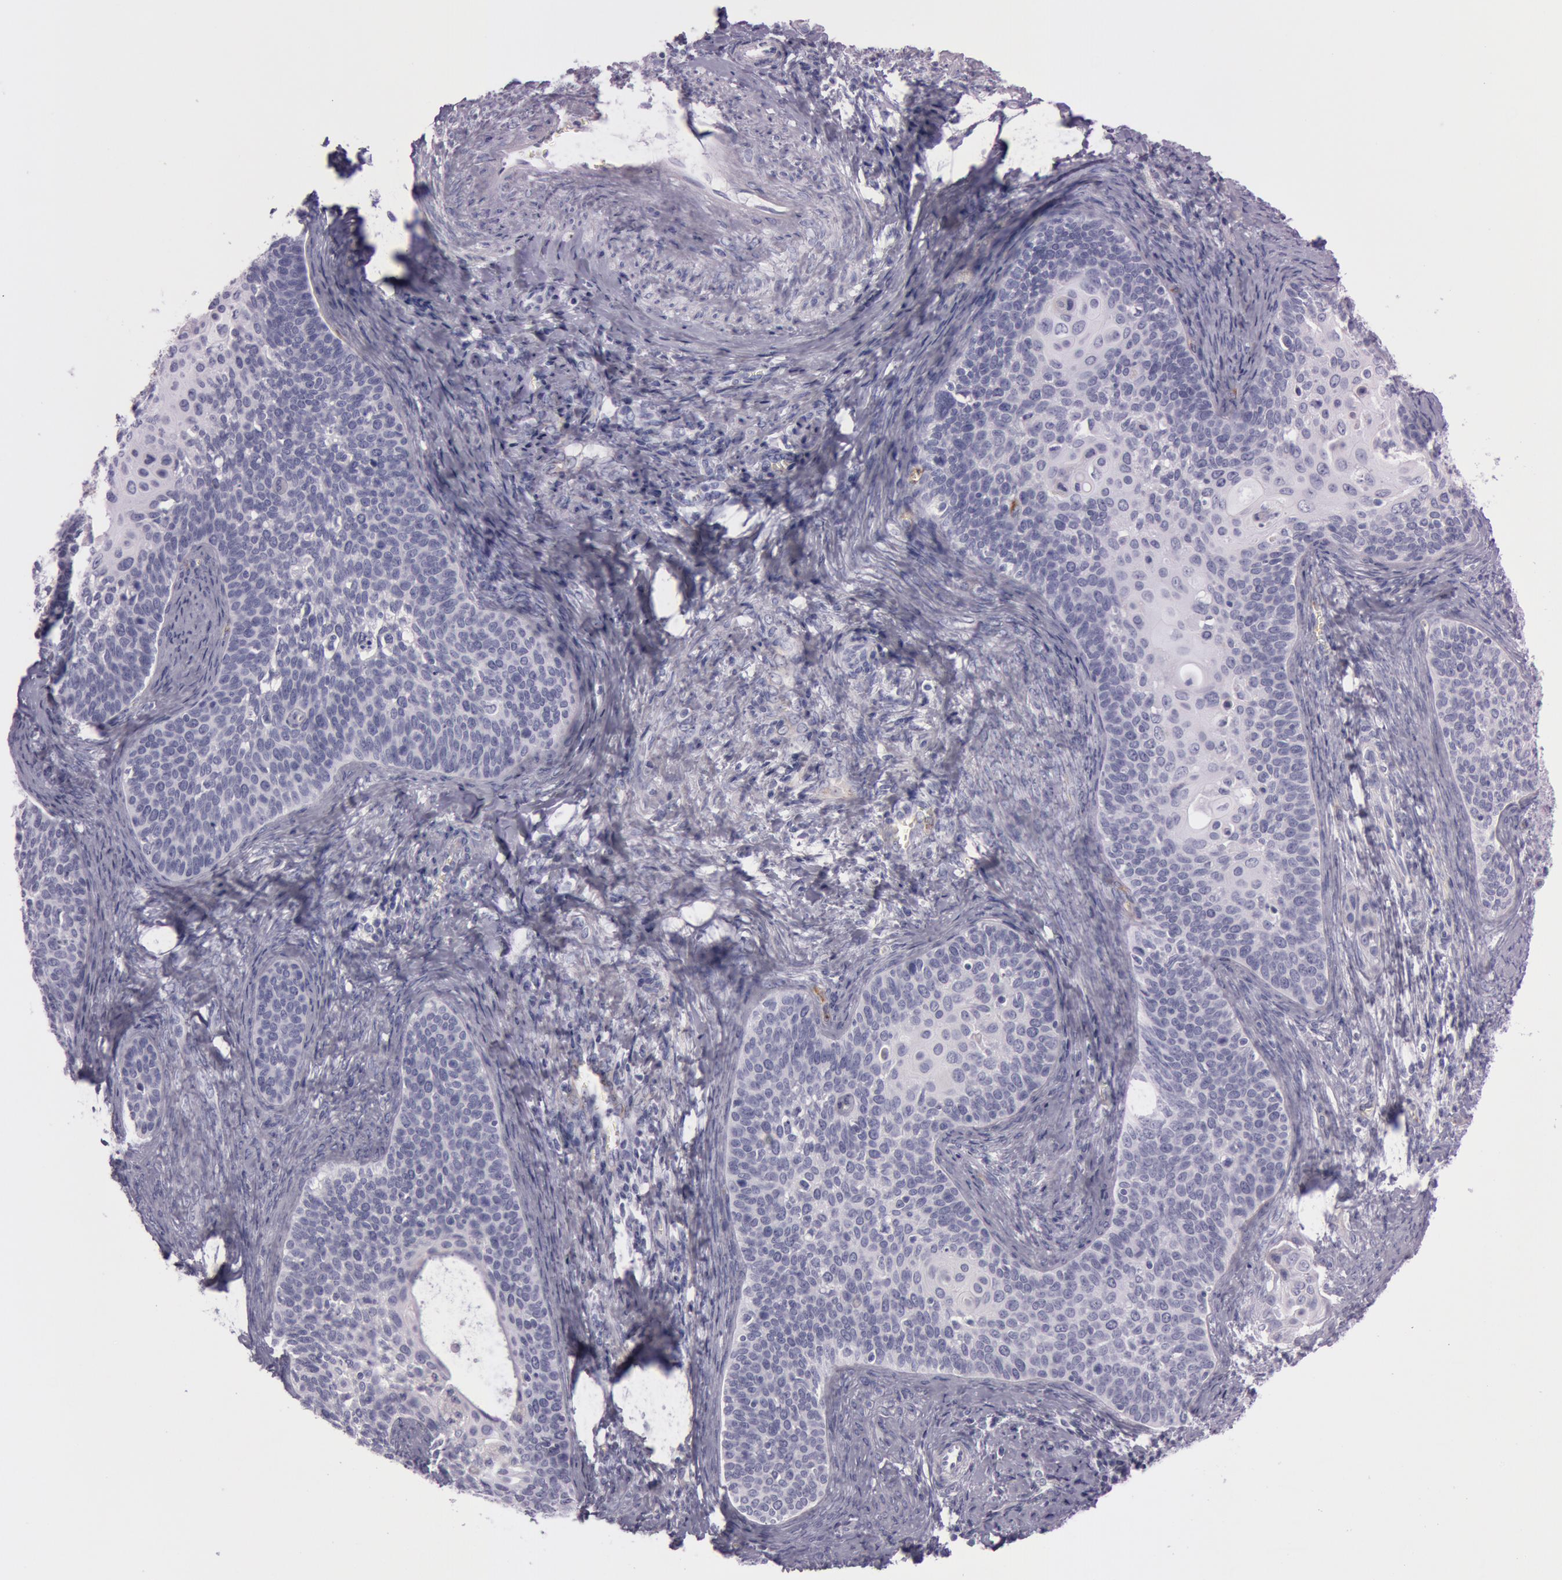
{"staining": {"intensity": "negative", "quantity": "none", "location": "none"}, "tissue": "cervical cancer", "cell_type": "Tumor cells", "image_type": "cancer", "snomed": [{"axis": "morphology", "description": "Squamous cell carcinoma, NOS"}, {"axis": "topography", "description": "Cervix"}], "caption": "Protein analysis of cervical cancer (squamous cell carcinoma) reveals no significant staining in tumor cells.", "gene": "FOLH1", "patient": {"sex": "female", "age": 33}}